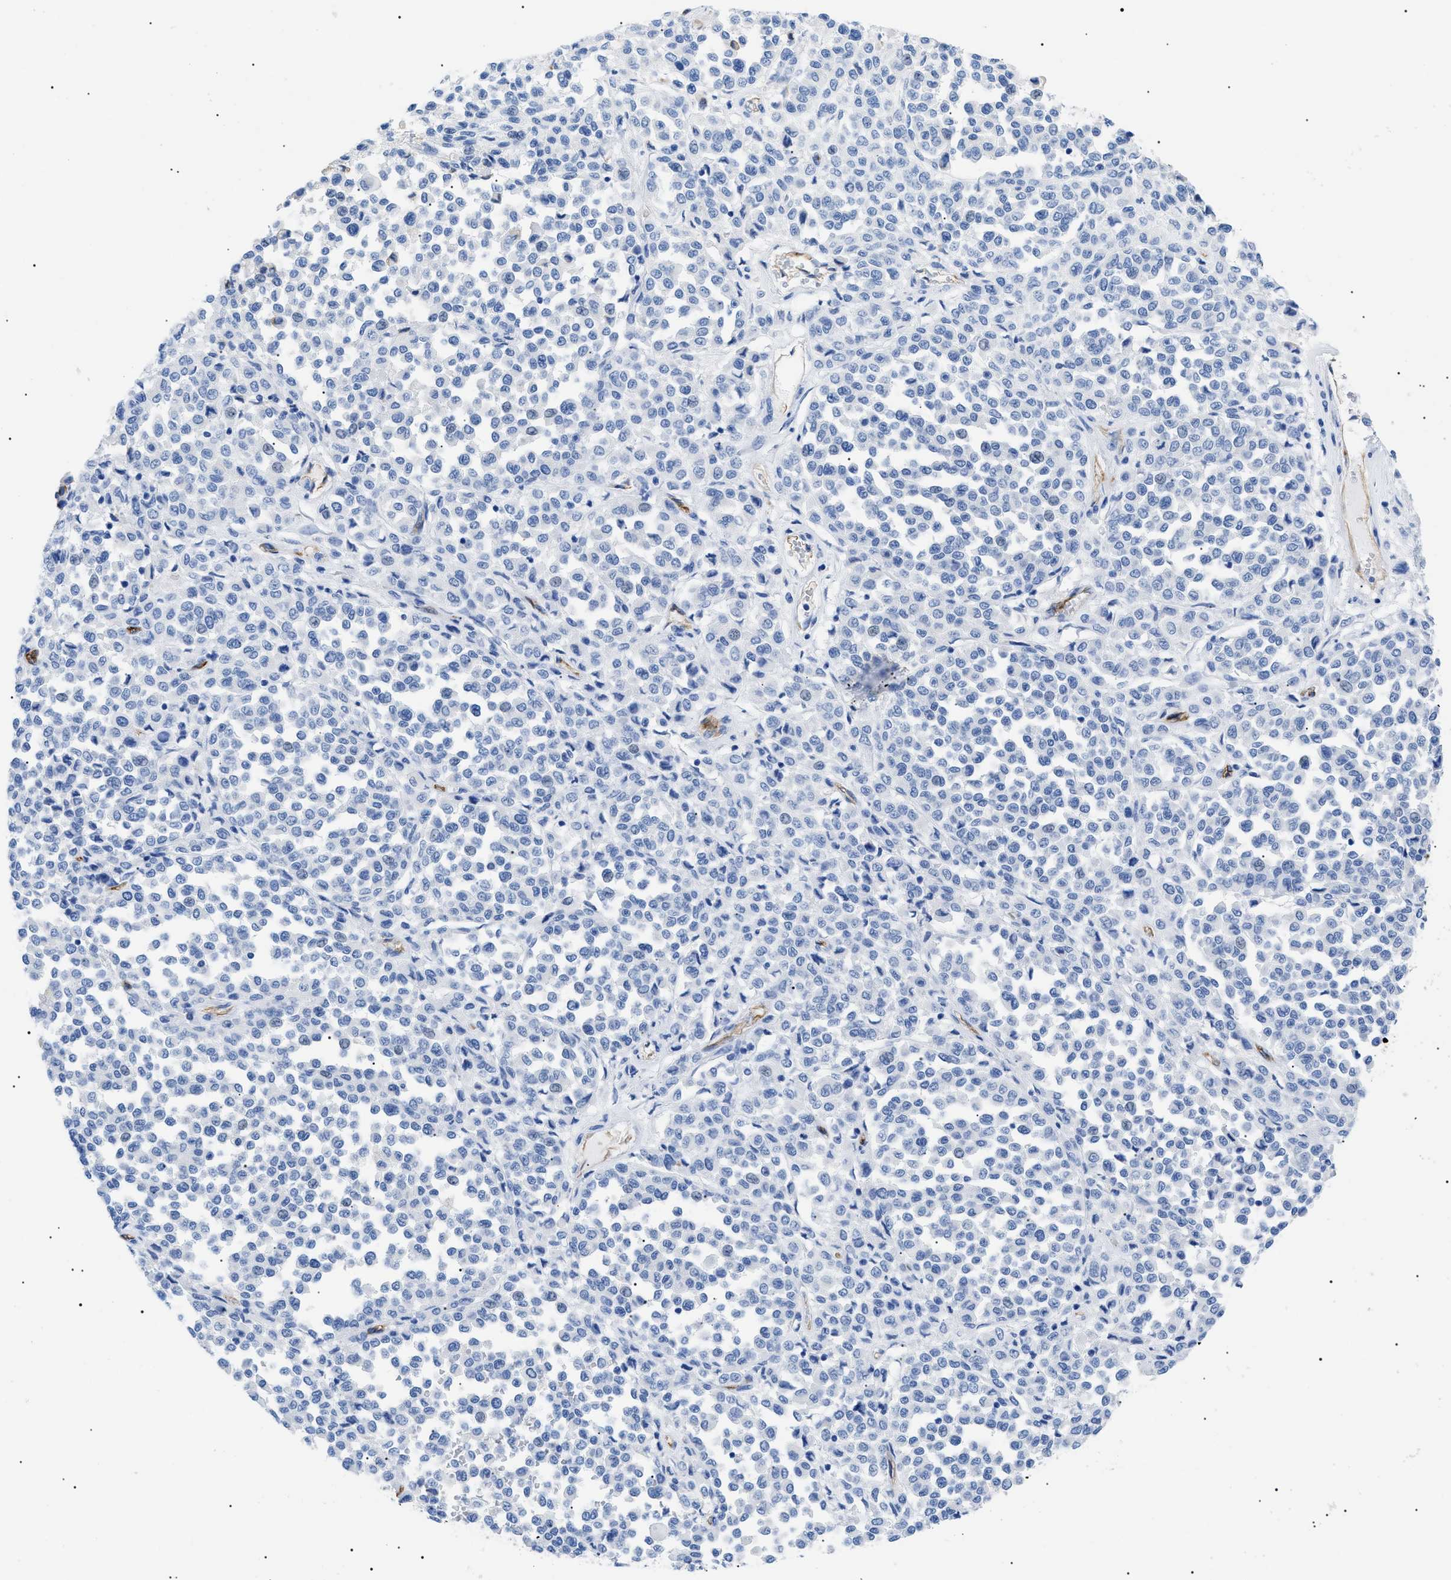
{"staining": {"intensity": "negative", "quantity": "none", "location": "none"}, "tissue": "melanoma", "cell_type": "Tumor cells", "image_type": "cancer", "snomed": [{"axis": "morphology", "description": "Malignant melanoma, Metastatic site"}, {"axis": "topography", "description": "Pancreas"}], "caption": "This is an IHC image of malignant melanoma (metastatic site). There is no staining in tumor cells.", "gene": "PODXL", "patient": {"sex": "female", "age": 30}}